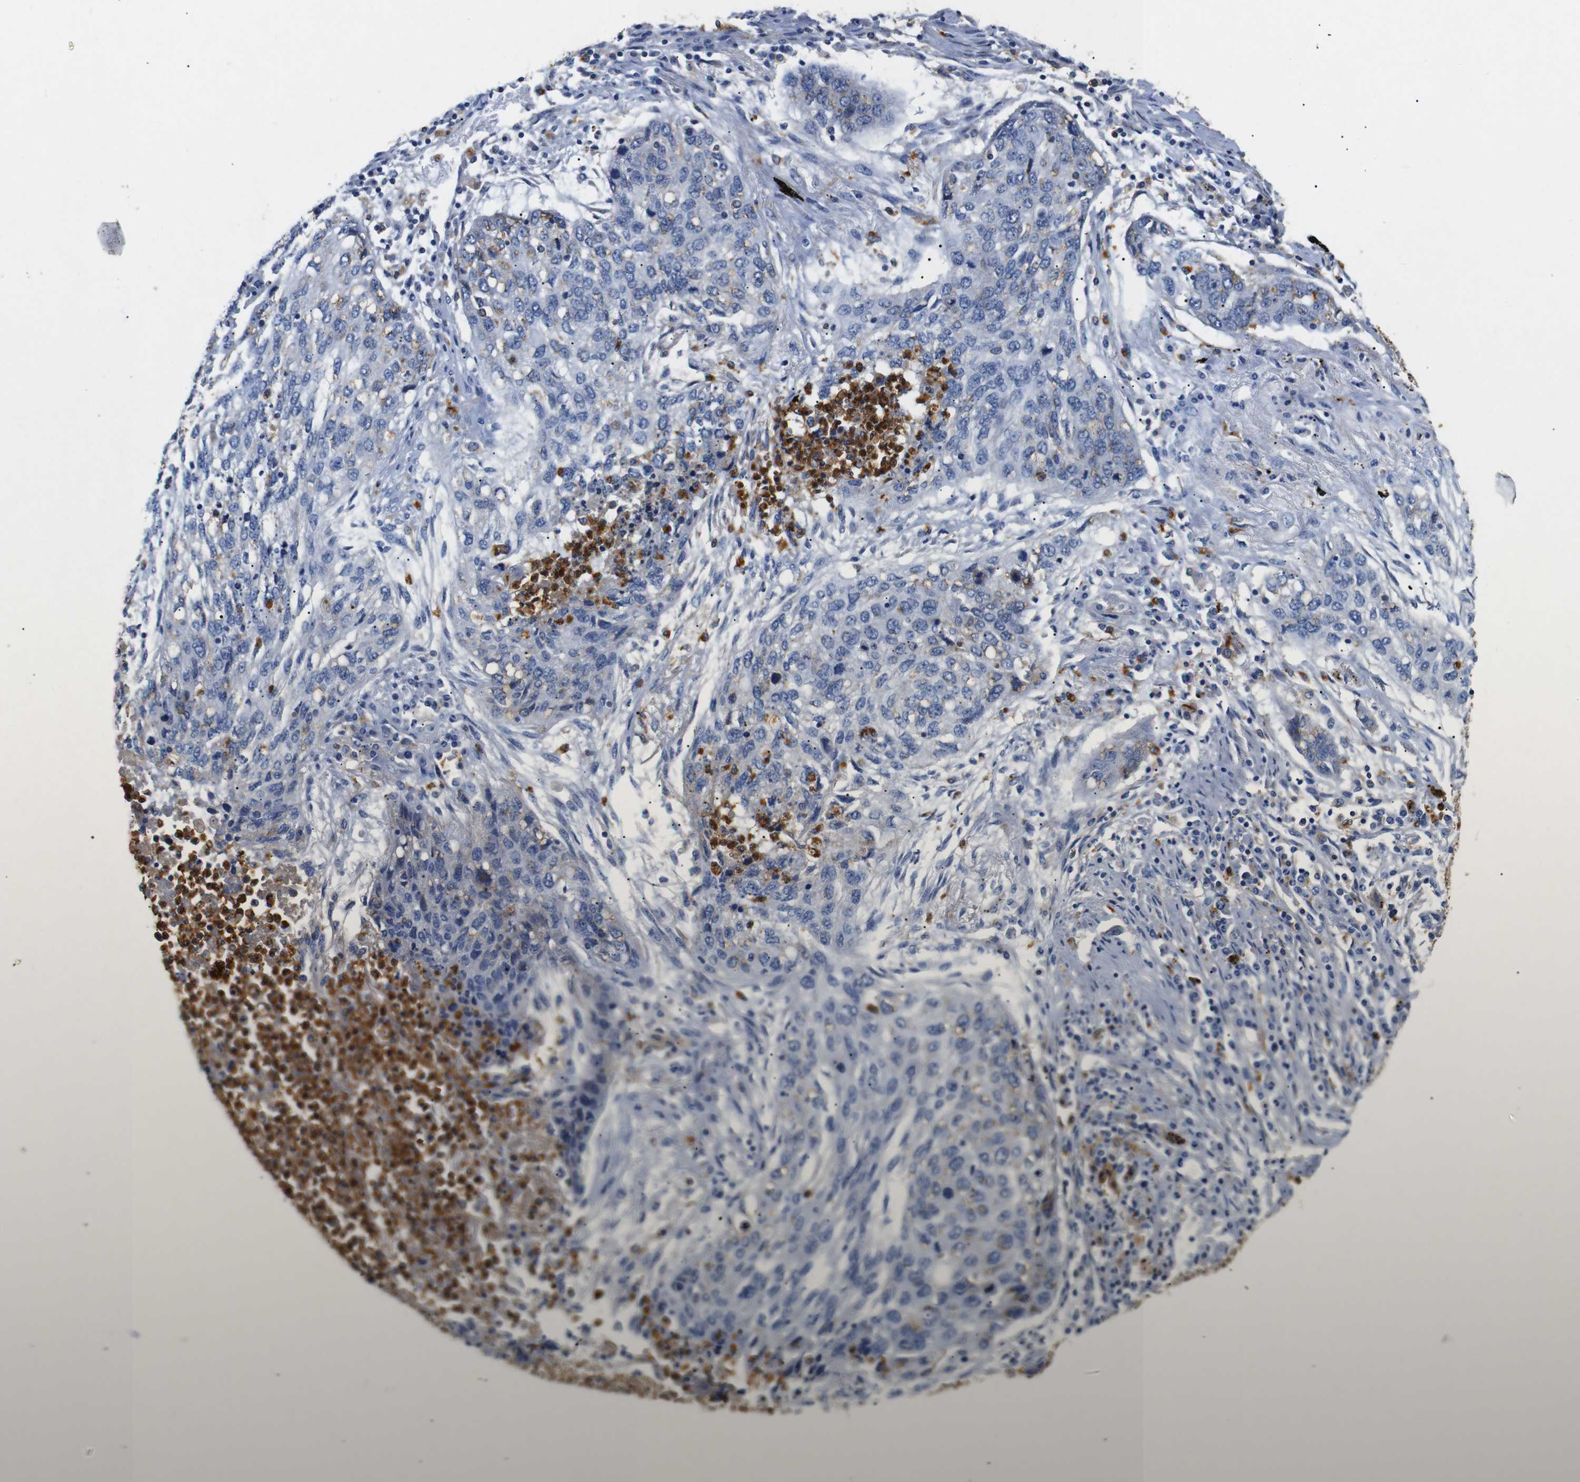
{"staining": {"intensity": "moderate", "quantity": "<25%", "location": "cytoplasmic/membranous"}, "tissue": "lung cancer", "cell_type": "Tumor cells", "image_type": "cancer", "snomed": [{"axis": "morphology", "description": "Squamous cell carcinoma, NOS"}, {"axis": "topography", "description": "Lung"}], "caption": "This is an image of immunohistochemistry (IHC) staining of lung squamous cell carcinoma, which shows moderate positivity in the cytoplasmic/membranous of tumor cells.", "gene": "SDCBP", "patient": {"sex": "female", "age": 63}}